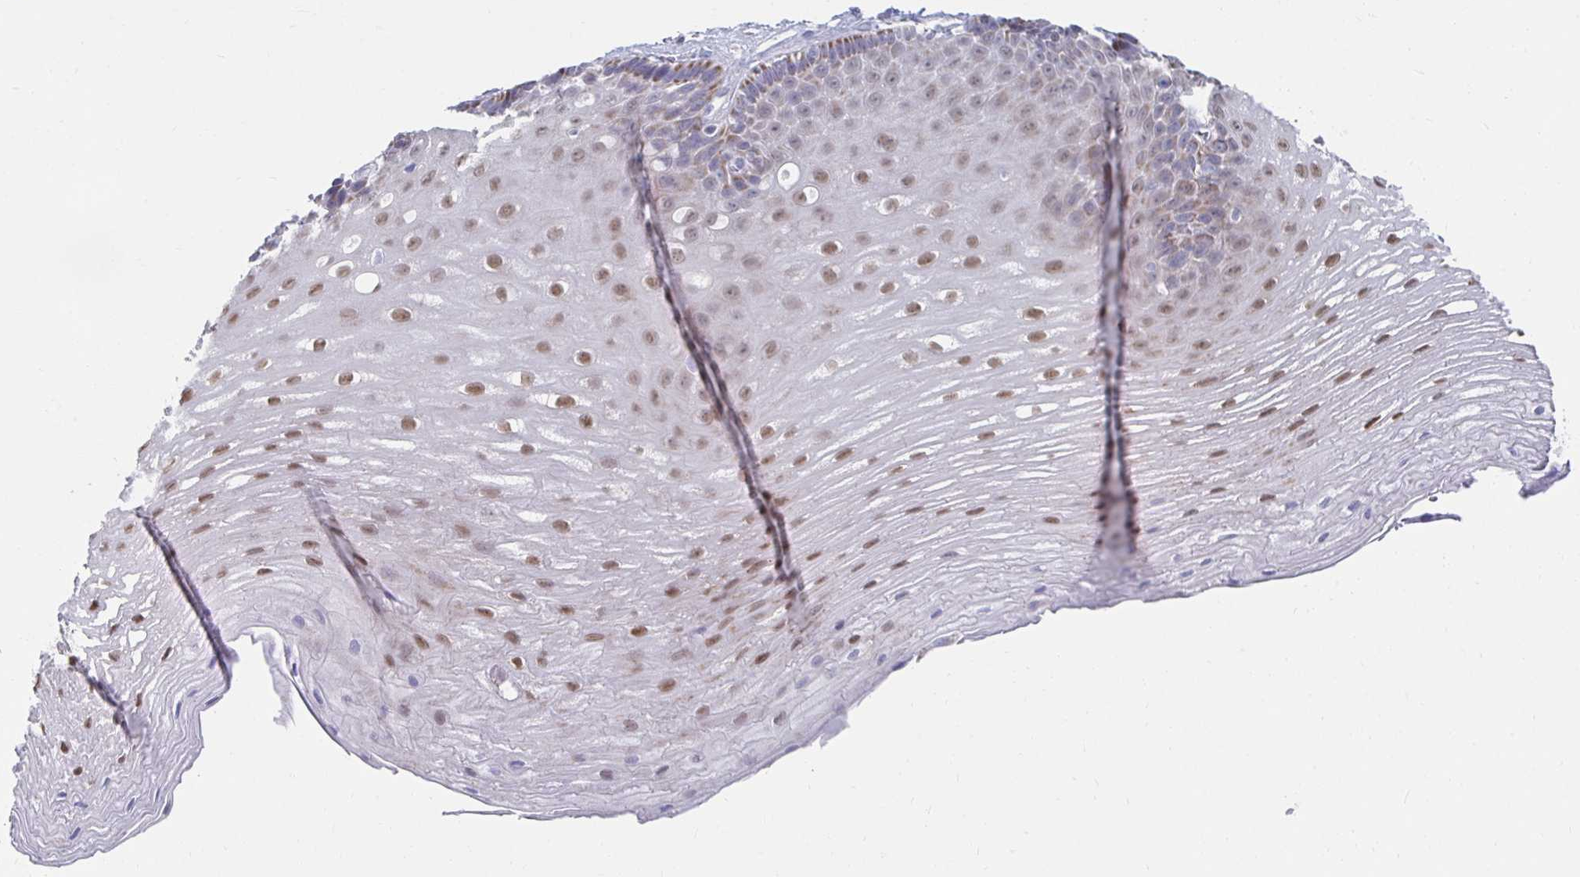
{"staining": {"intensity": "weak", "quantity": "25%-75%", "location": "nuclear"}, "tissue": "esophagus", "cell_type": "Squamous epithelial cells", "image_type": "normal", "snomed": [{"axis": "morphology", "description": "Normal tissue, NOS"}, {"axis": "topography", "description": "Esophagus"}], "caption": "Immunohistochemistry photomicrograph of benign esophagus: human esophagus stained using immunohistochemistry (IHC) demonstrates low levels of weak protein expression localized specifically in the nuclear of squamous epithelial cells, appearing as a nuclear brown color.", "gene": "NOCT", "patient": {"sex": "male", "age": 62}}